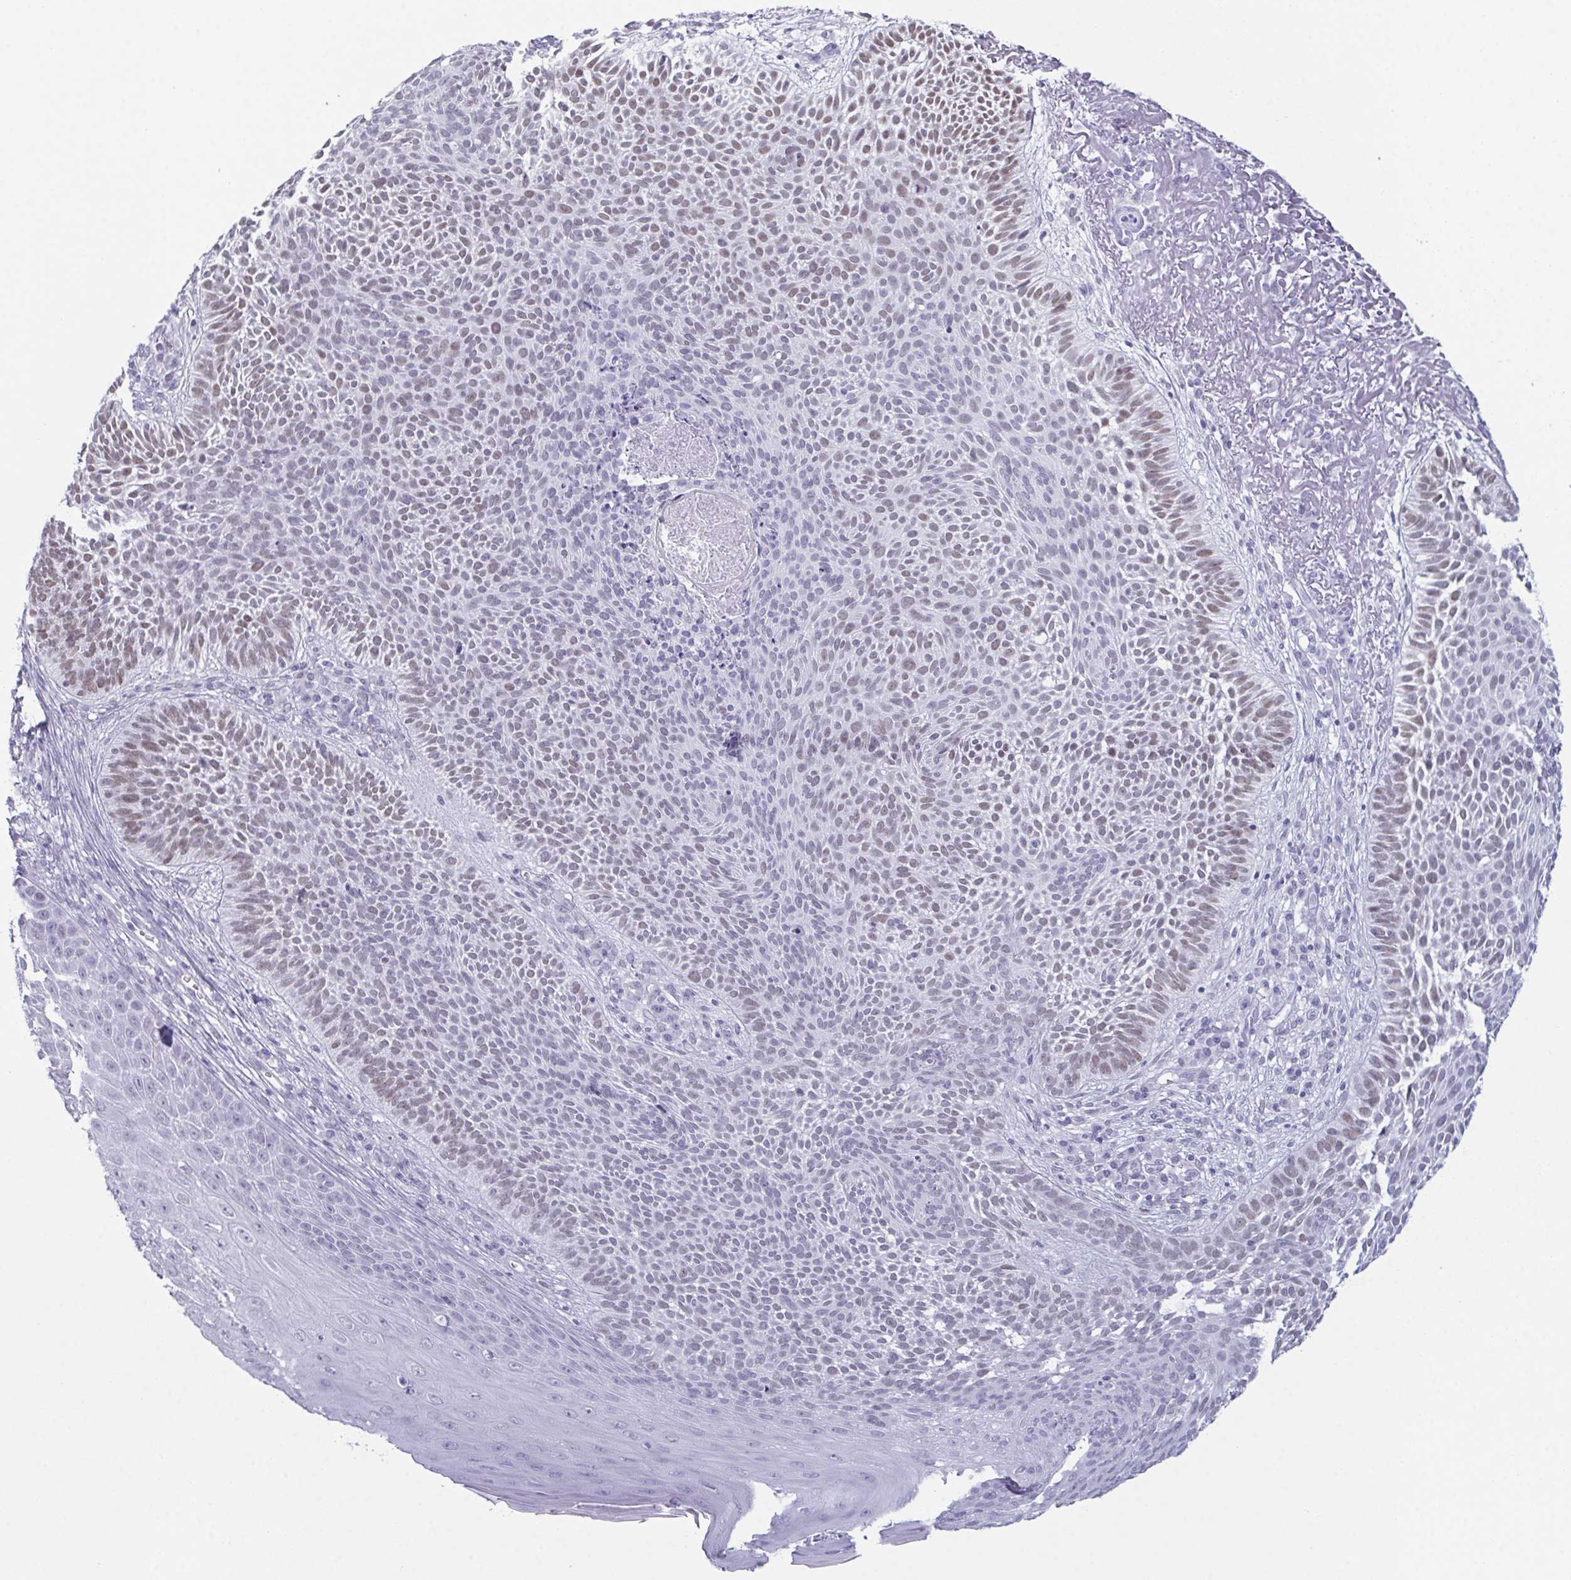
{"staining": {"intensity": "moderate", "quantity": "25%-75%", "location": "nuclear"}, "tissue": "skin cancer", "cell_type": "Tumor cells", "image_type": "cancer", "snomed": [{"axis": "morphology", "description": "Basal cell carcinoma"}, {"axis": "topography", "description": "Skin"}, {"axis": "topography", "description": "Skin of face"}], "caption": "IHC (DAB) staining of basal cell carcinoma (skin) demonstrates moderate nuclear protein staining in about 25%-75% of tumor cells.", "gene": "SUGP2", "patient": {"sex": "female", "age": 82}}